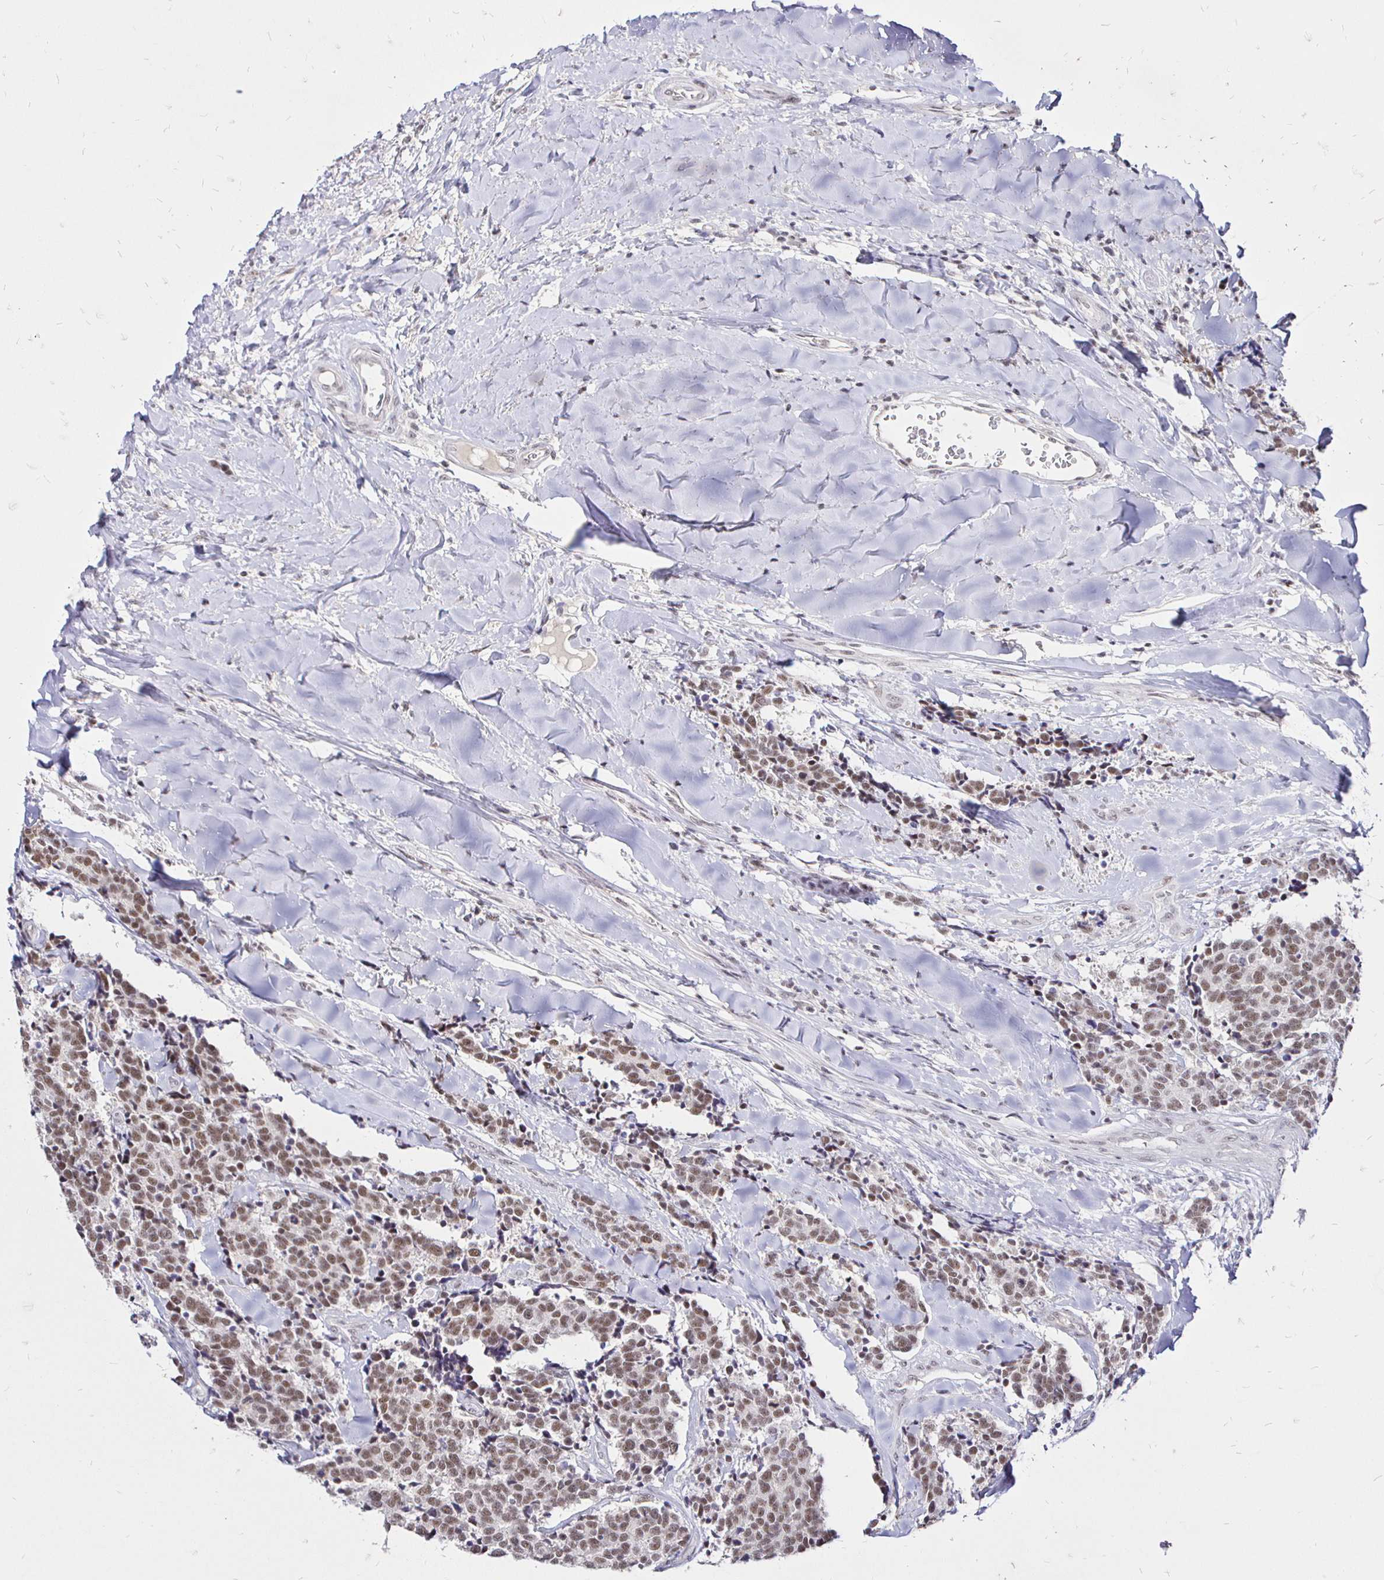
{"staining": {"intensity": "weak", "quantity": ">75%", "location": "nuclear"}, "tissue": "carcinoid", "cell_type": "Tumor cells", "image_type": "cancer", "snomed": [{"axis": "morphology", "description": "Carcinoid, malignant, NOS"}, {"axis": "topography", "description": "Skin"}], "caption": "A photomicrograph showing weak nuclear positivity in about >75% of tumor cells in carcinoid, as visualized by brown immunohistochemical staining.", "gene": "SIN3A", "patient": {"sex": "female", "age": 79}}